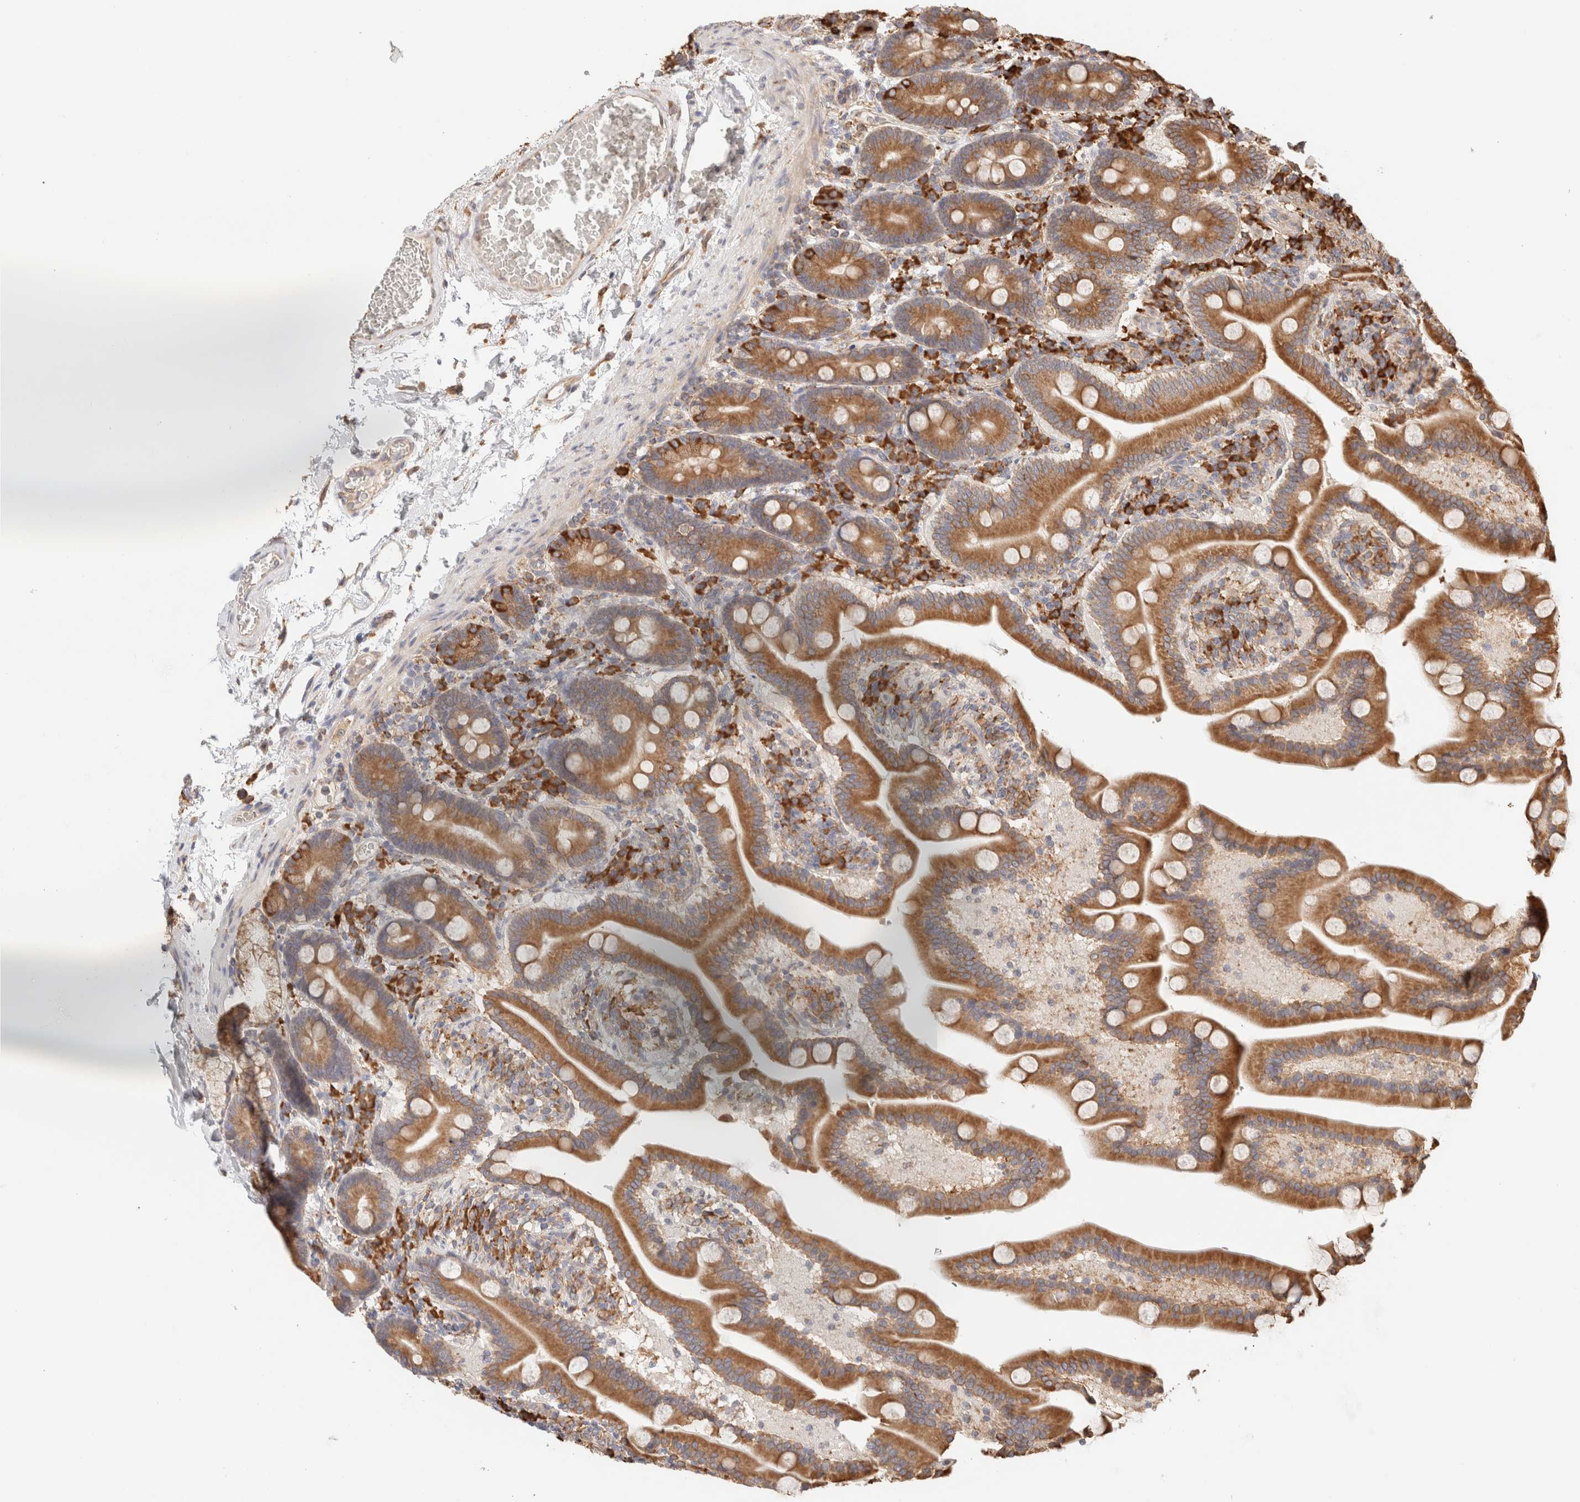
{"staining": {"intensity": "strong", "quantity": ">75%", "location": "cytoplasmic/membranous"}, "tissue": "duodenum", "cell_type": "Glandular cells", "image_type": "normal", "snomed": [{"axis": "morphology", "description": "Normal tissue, NOS"}, {"axis": "topography", "description": "Duodenum"}], "caption": "Benign duodenum demonstrates strong cytoplasmic/membranous expression in approximately >75% of glandular cells, visualized by immunohistochemistry.", "gene": "FER", "patient": {"sex": "male", "age": 54}}